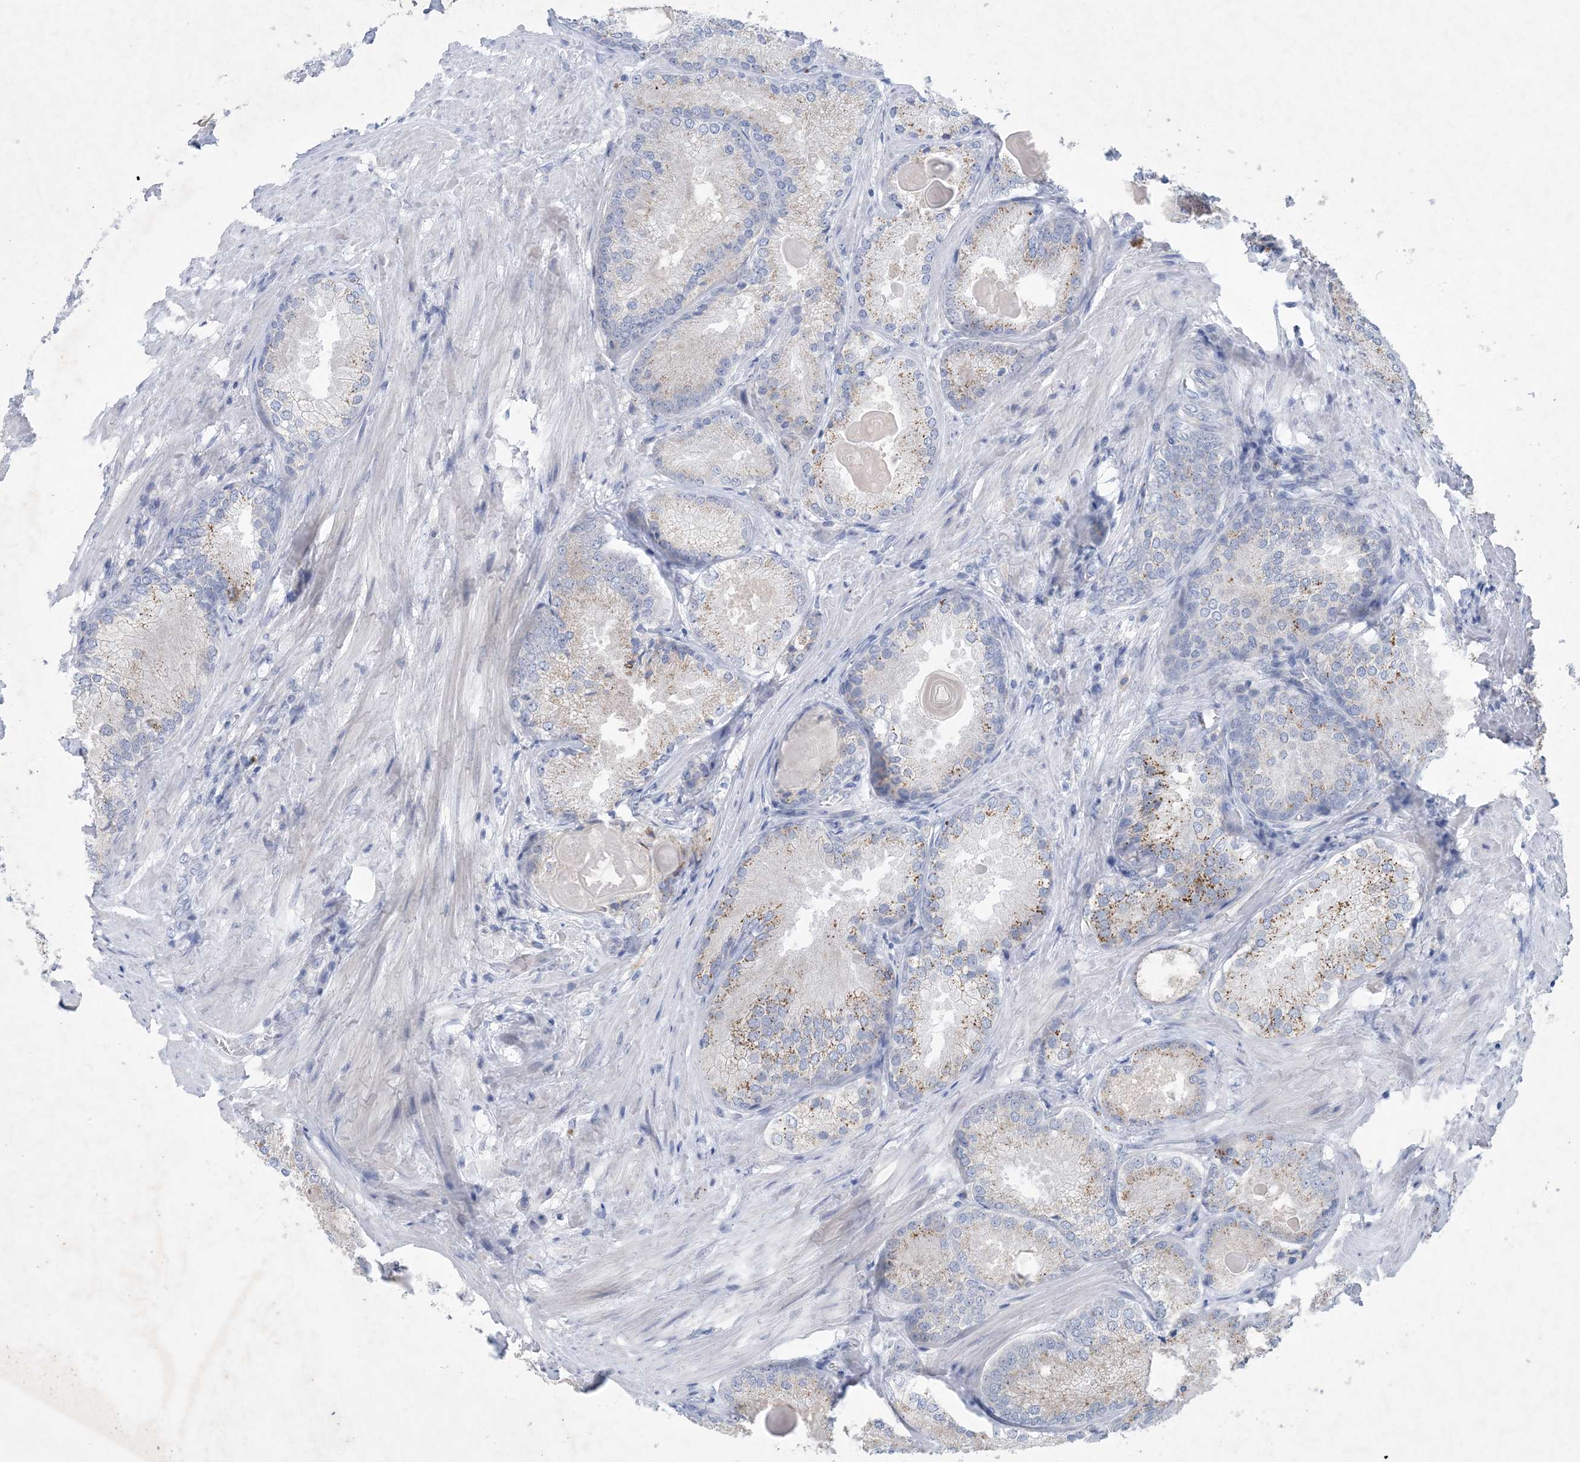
{"staining": {"intensity": "moderate", "quantity": "<25%", "location": "cytoplasmic/membranous"}, "tissue": "prostate cancer", "cell_type": "Tumor cells", "image_type": "cancer", "snomed": [{"axis": "morphology", "description": "Adenocarcinoma, High grade"}, {"axis": "topography", "description": "Prostate"}], "caption": "This histopathology image demonstrates prostate cancer stained with immunohistochemistry (IHC) to label a protein in brown. The cytoplasmic/membranous of tumor cells show moderate positivity for the protein. Nuclei are counter-stained blue.", "gene": "GABRG1", "patient": {"sex": "male", "age": 66}}